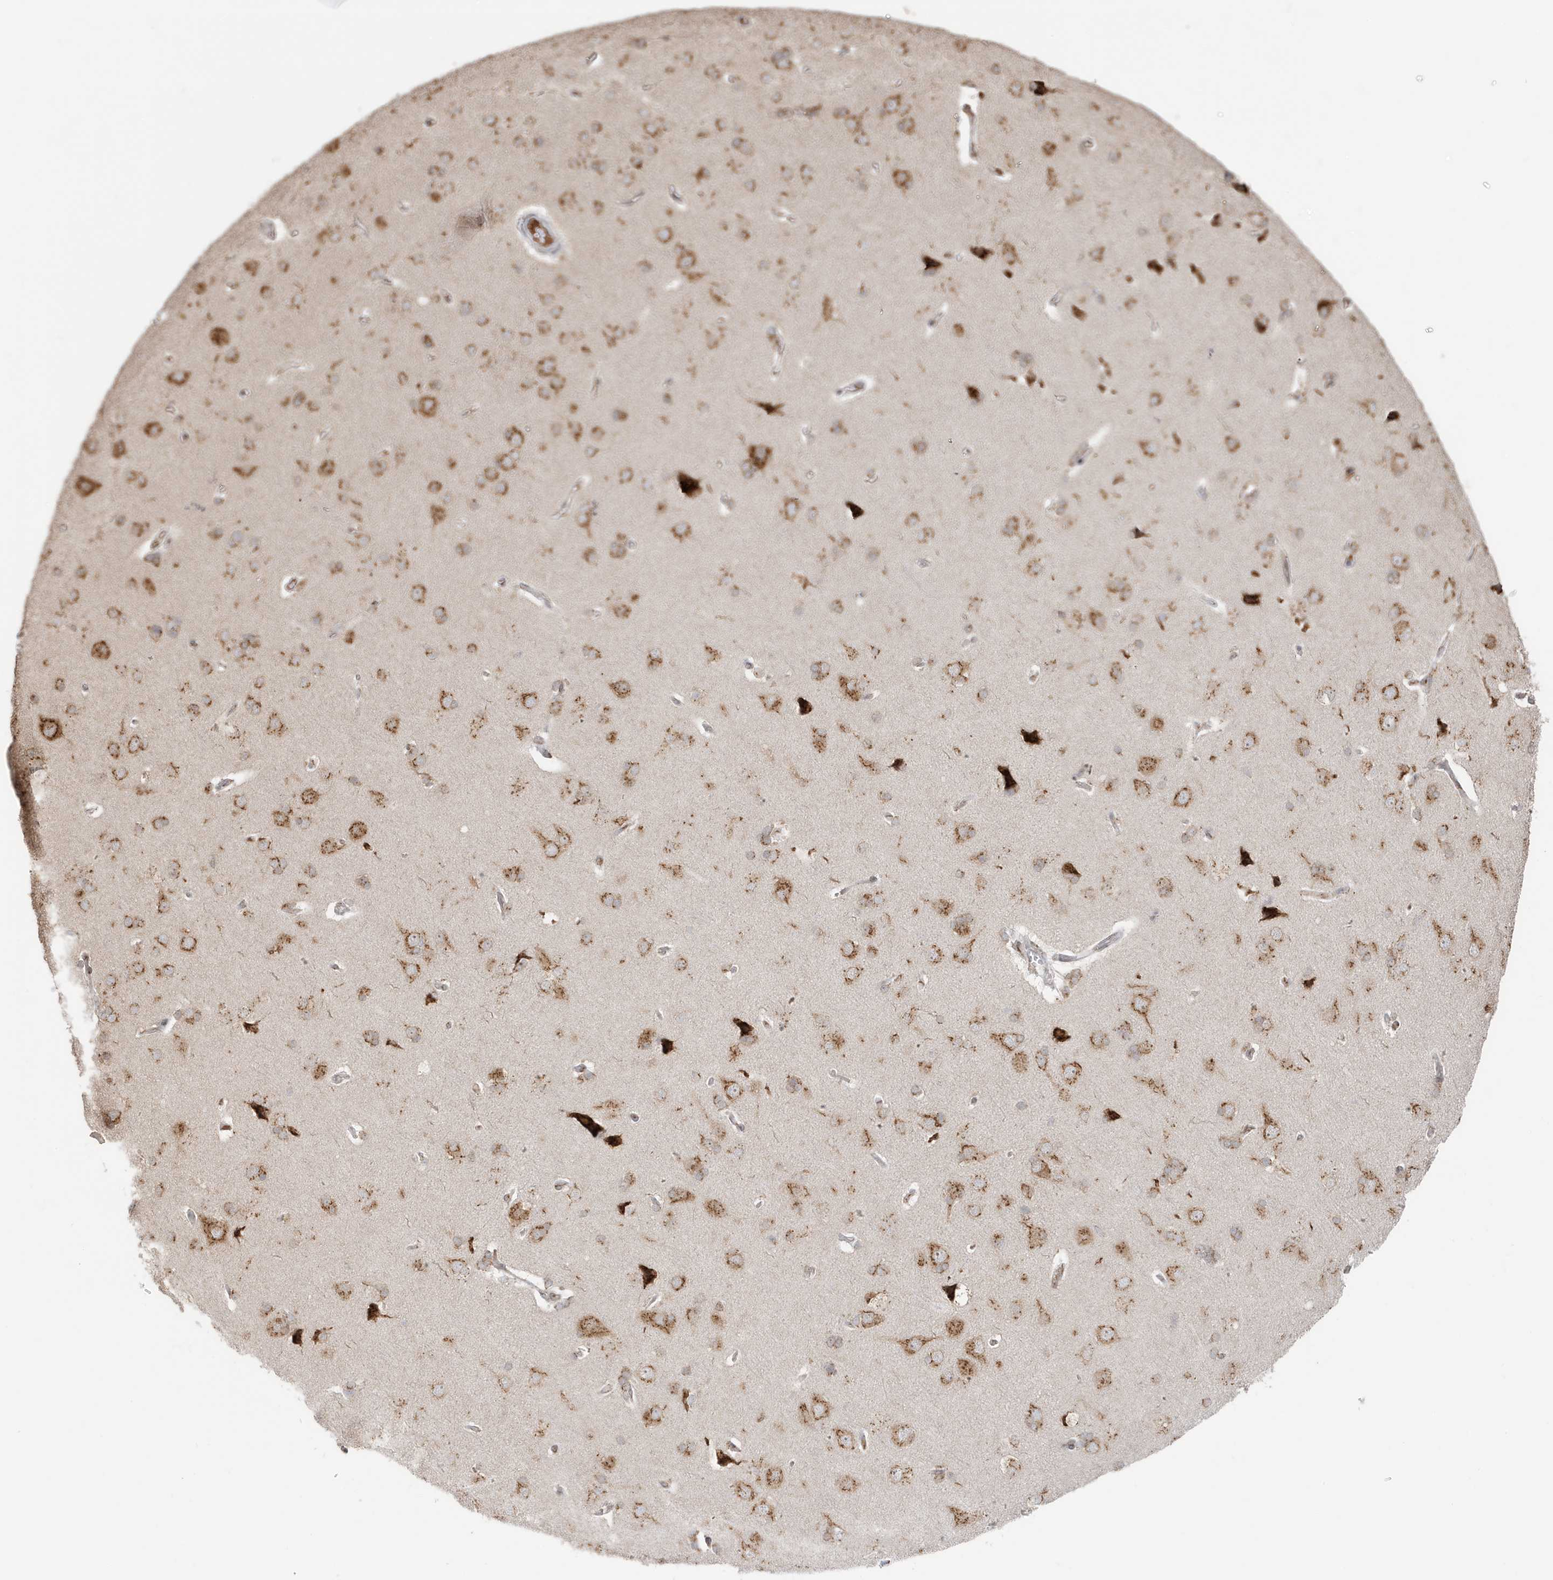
{"staining": {"intensity": "weak", "quantity": "25%-75%", "location": "cytoplasmic/membranous"}, "tissue": "cerebral cortex", "cell_type": "Endothelial cells", "image_type": "normal", "snomed": [{"axis": "morphology", "description": "Normal tissue, NOS"}, {"axis": "topography", "description": "Cerebral cortex"}], "caption": "DAB immunohistochemical staining of normal human cerebral cortex reveals weak cytoplasmic/membranous protein staining in approximately 25%-75% of endothelial cells. The staining was performed using DAB (3,3'-diaminobenzidine) to visualize the protein expression in brown, while the nuclei were stained in blue with hematoxylin (Magnification: 20x).", "gene": "RER1", "patient": {"sex": "male", "age": 62}}